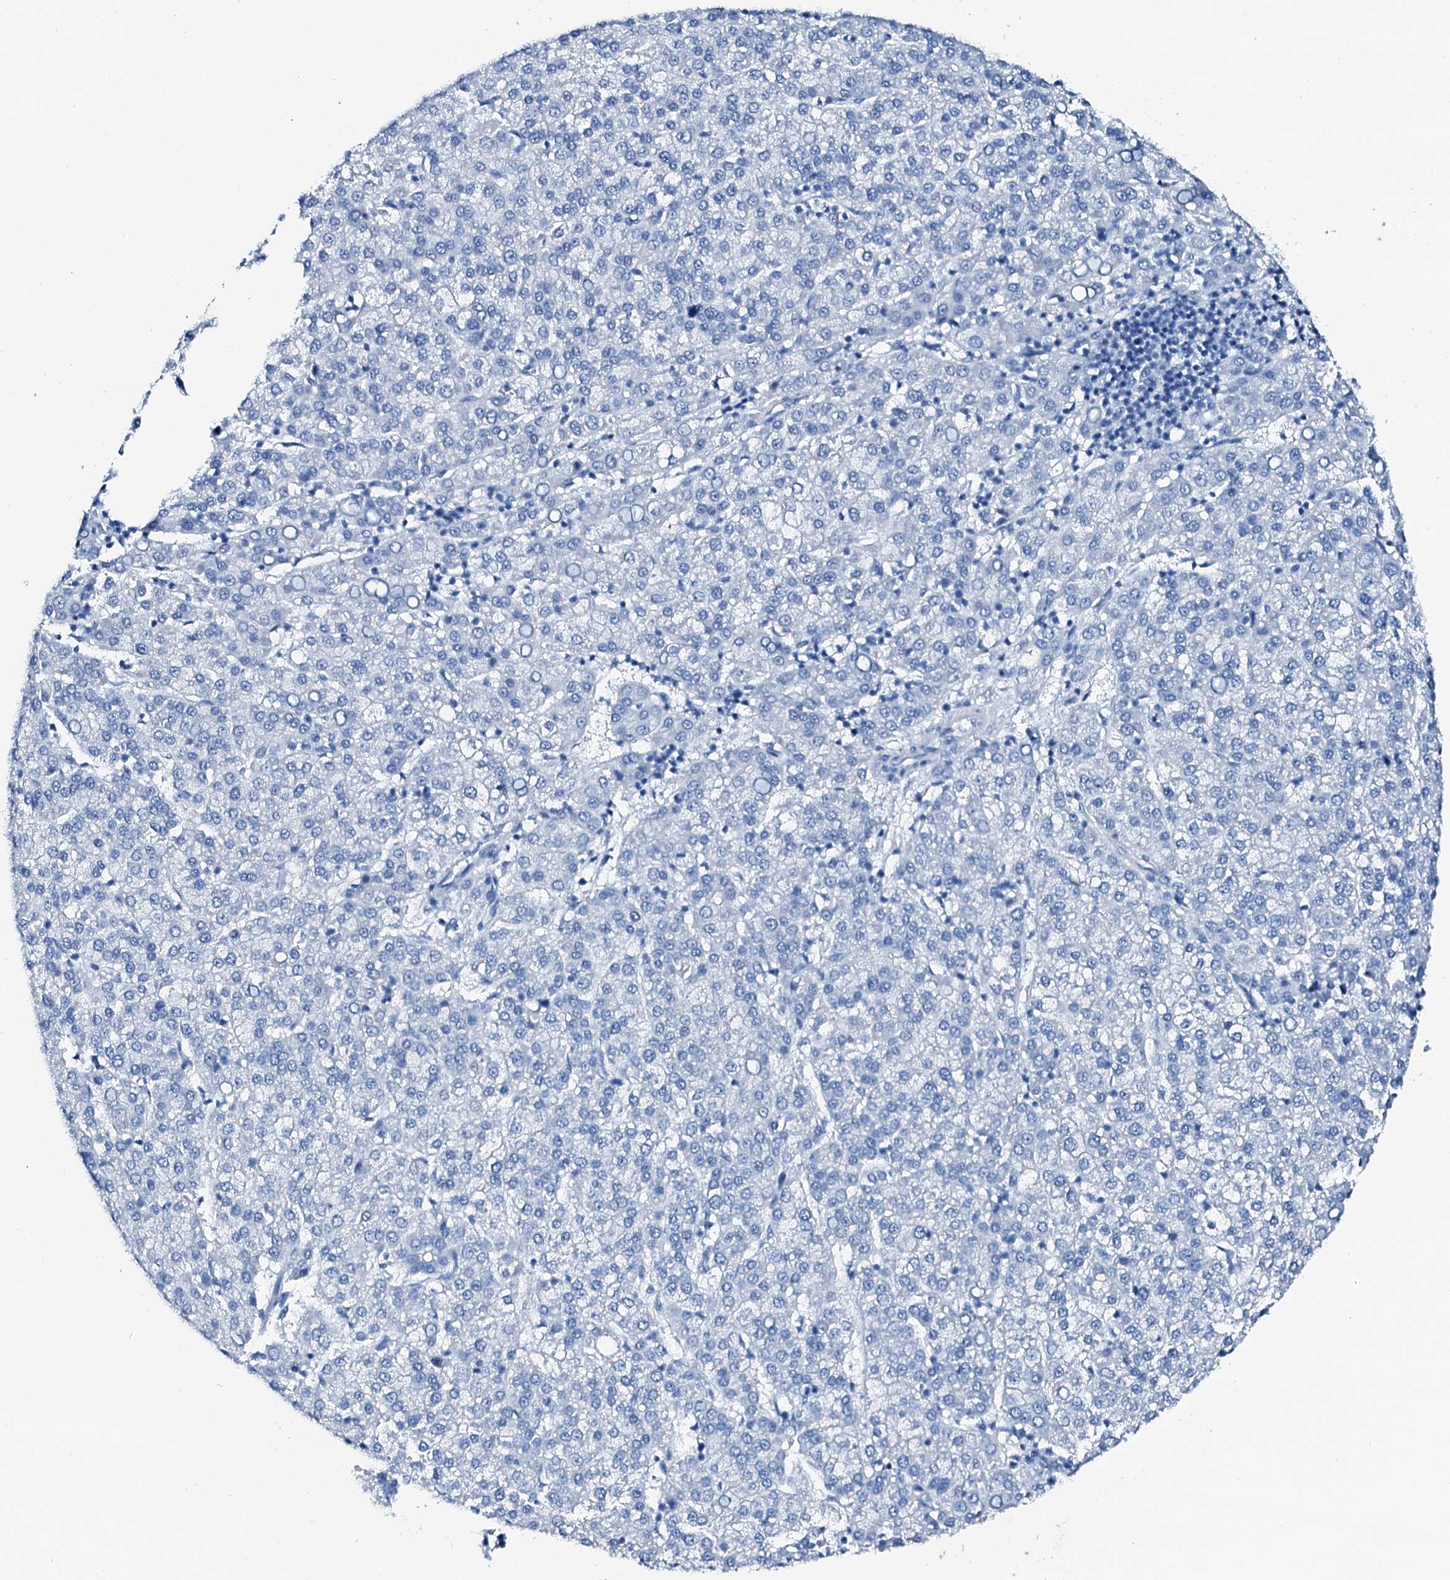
{"staining": {"intensity": "negative", "quantity": "none", "location": "none"}, "tissue": "liver cancer", "cell_type": "Tumor cells", "image_type": "cancer", "snomed": [{"axis": "morphology", "description": "Carcinoma, Hepatocellular, NOS"}, {"axis": "topography", "description": "Liver"}], "caption": "Tumor cells show no significant protein staining in liver hepatocellular carcinoma. (DAB immunohistochemistry (IHC) with hematoxylin counter stain).", "gene": "PTH", "patient": {"sex": "female", "age": 58}}